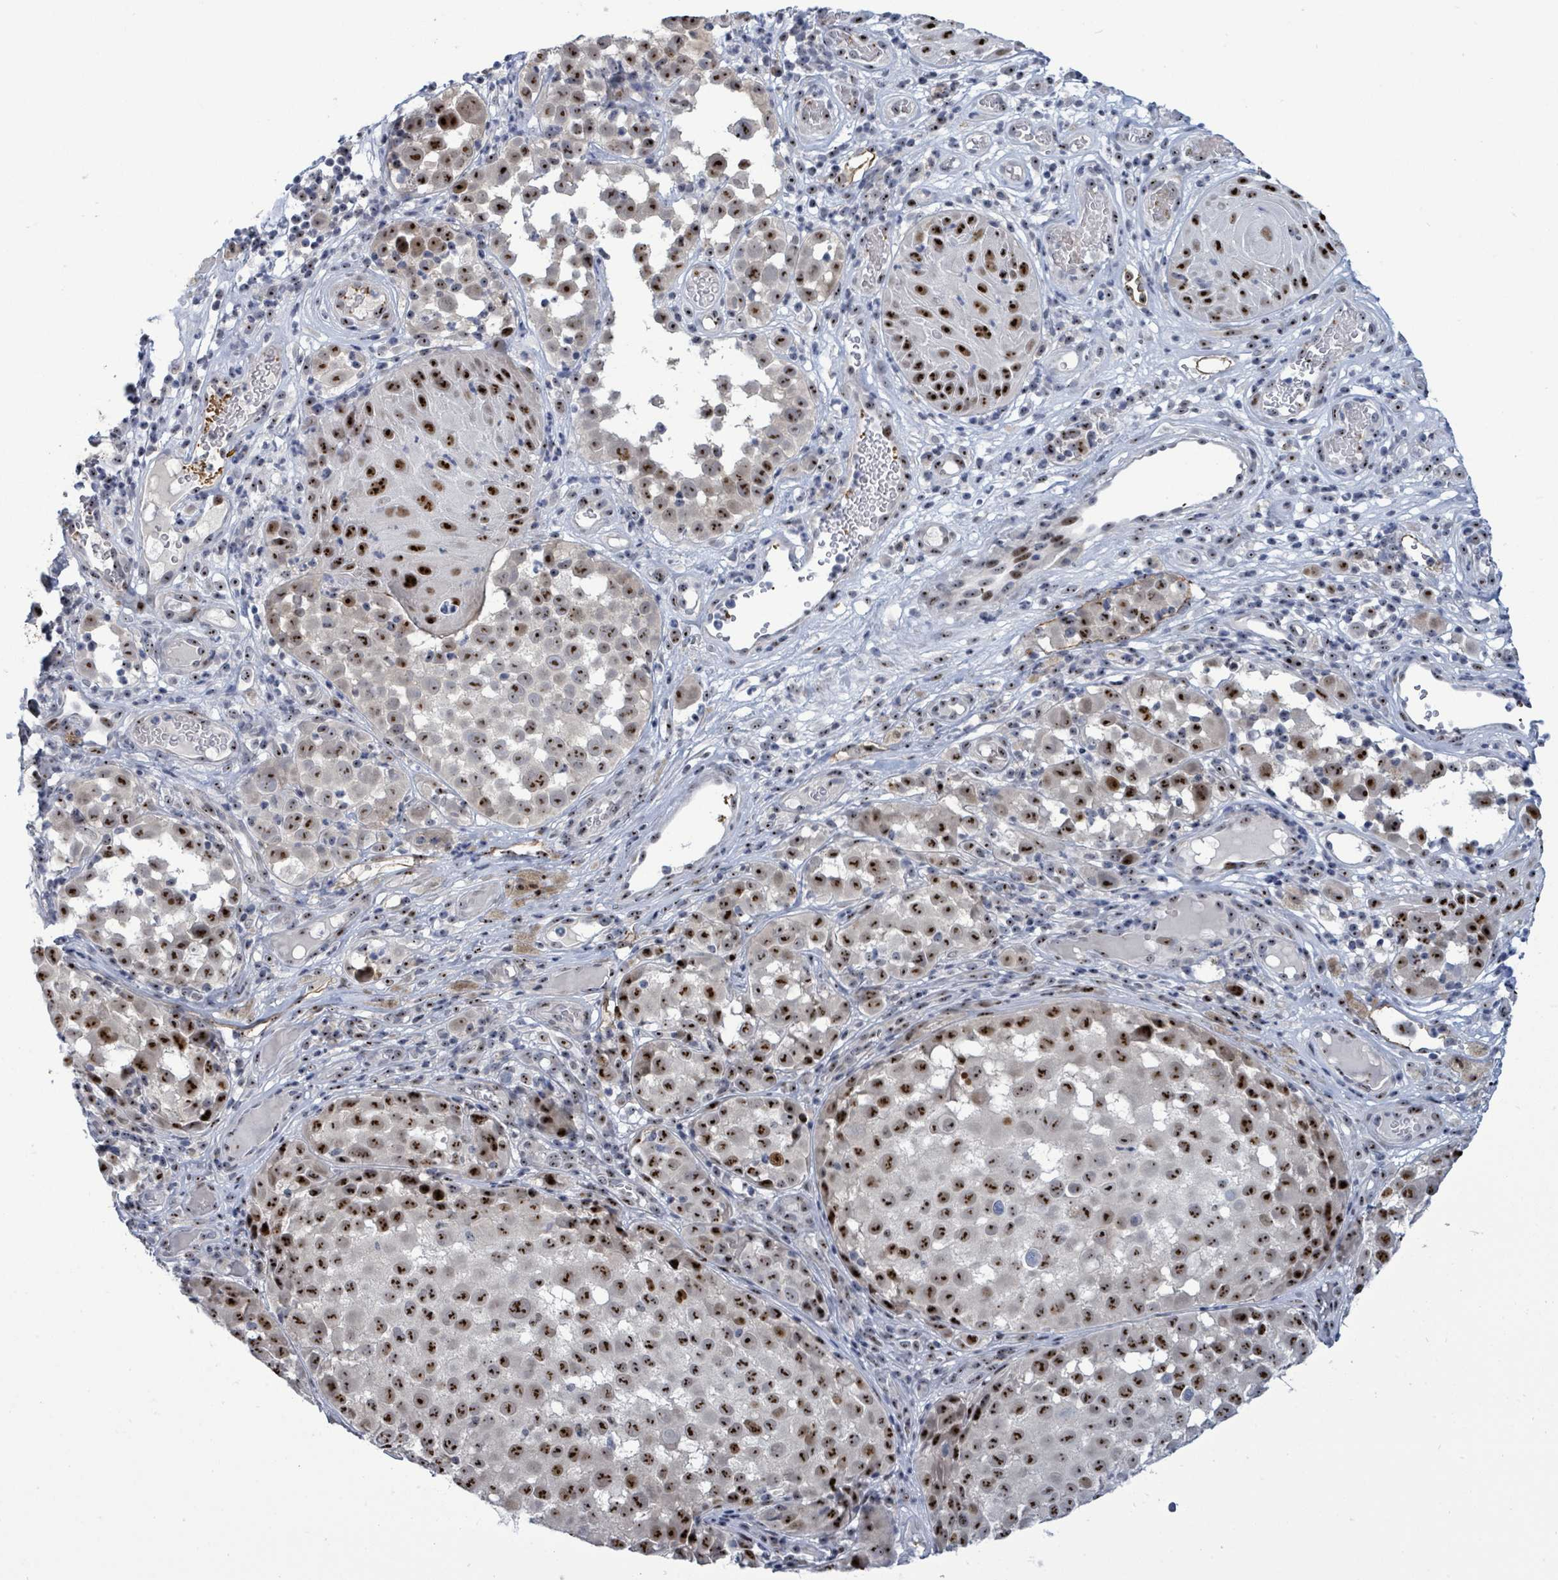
{"staining": {"intensity": "strong", "quantity": ">75%", "location": "nuclear"}, "tissue": "melanoma", "cell_type": "Tumor cells", "image_type": "cancer", "snomed": [{"axis": "morphology", "description": "Malignant melanoma, NOS"}, {"axis": "topography", "description": "Skin"}], "caption": "A micrograph showing strong nuclear staining in about >75% of tumor cells in melanoma, as visualized by brown immunohistochemical staining.", "gene": "RRN3", "patient": {"sex": "male", "age": 64}}